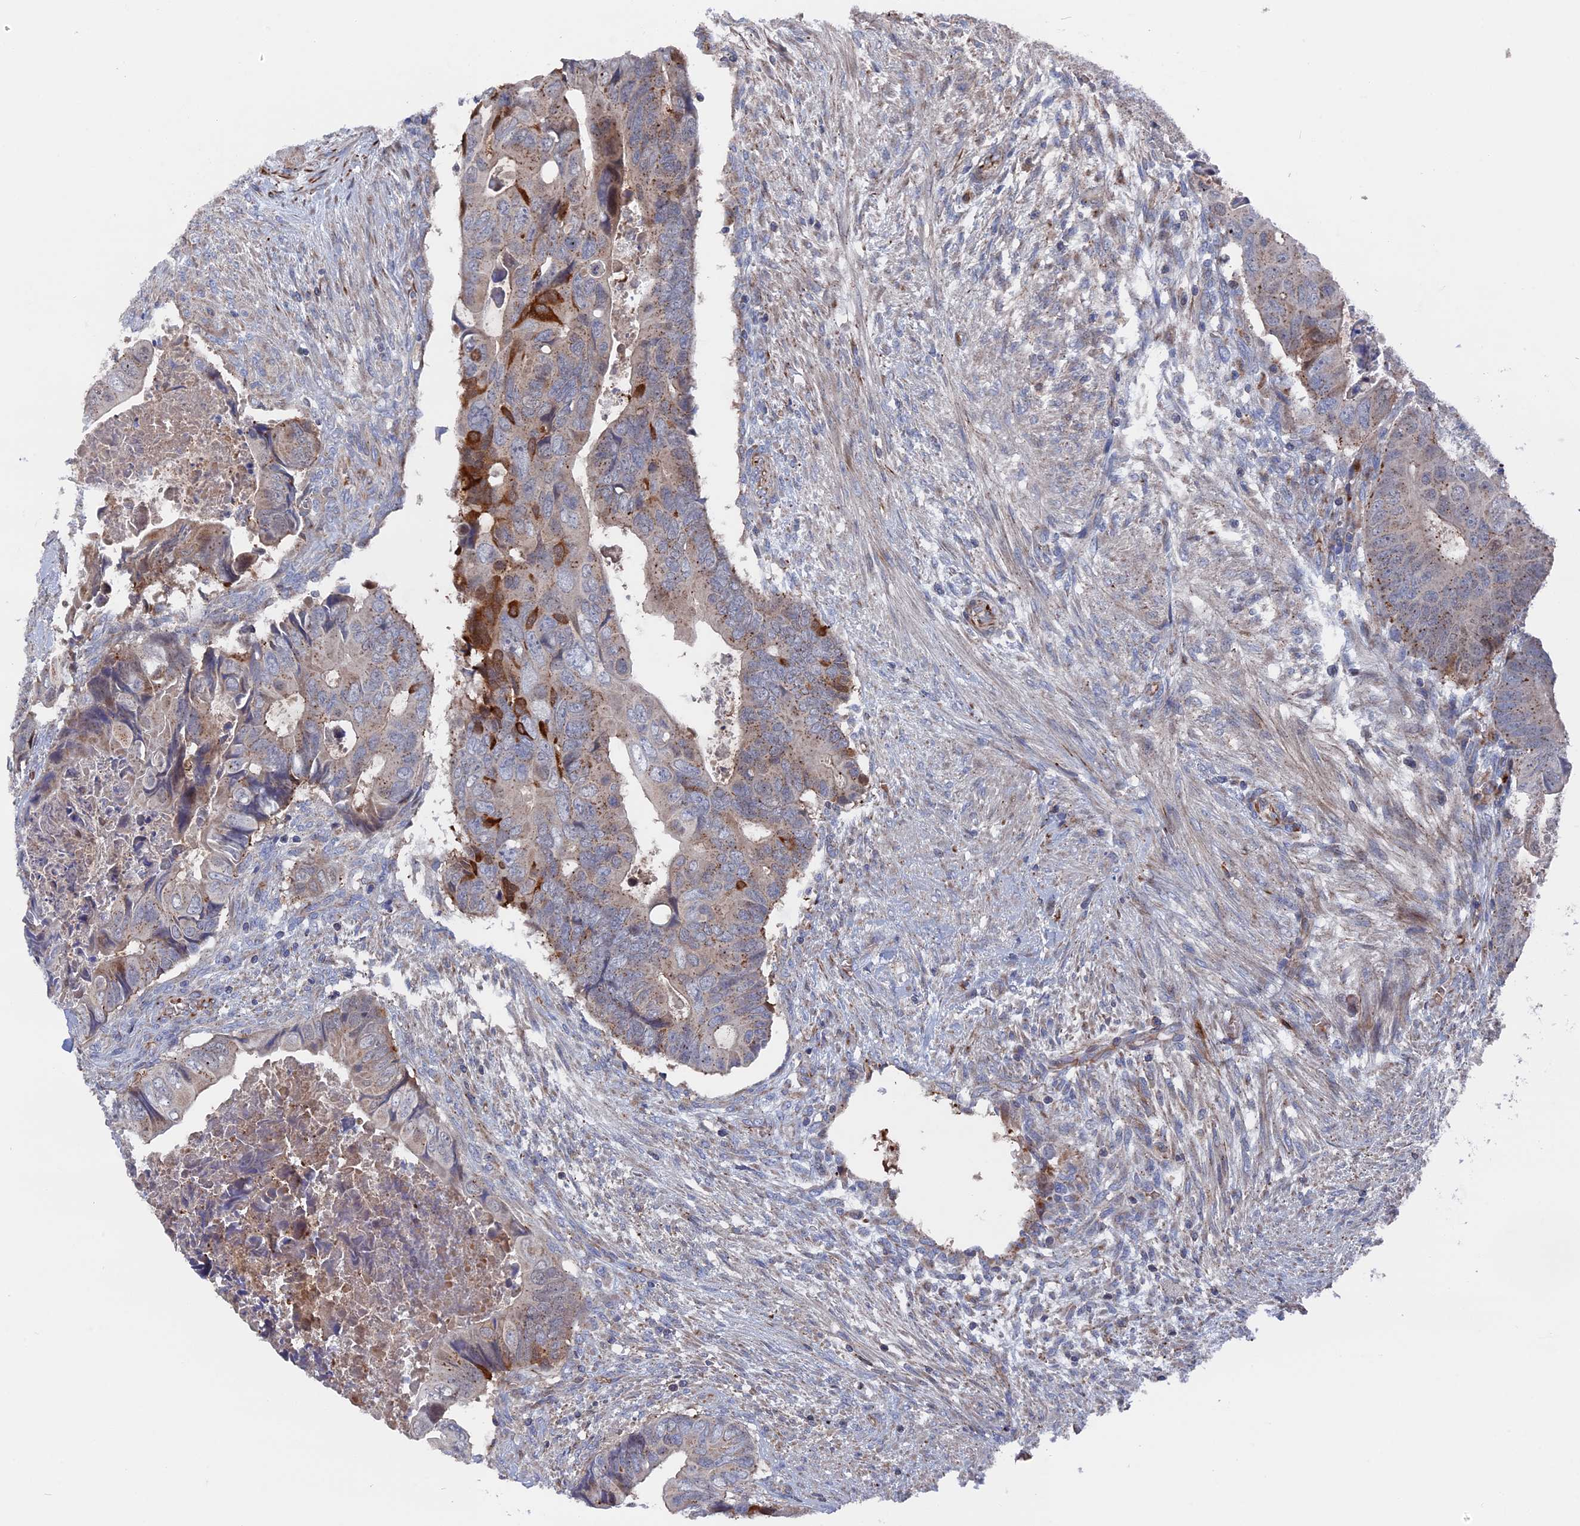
{"staining": {"intensity": "strong", "quantity": "25%-75%", "location": "cytoplasmic/membranous"}, "tissue": "colorectal cancer", "cell_type": "Tumor cells", "image_type": "cancer", "snomed": [{"axis": "morphology", "description": "Adenocarcinoma, NOS"}, {"axis": "topography", "description": "Rectum"}], "caption": "This photomicrograph exhibits adenocarcinoma (colorectal) stained with immunohistochemistry to label a protein in brown. The cytoplasmic/membranous of tumor cells show strong positivity for the protein. Nuclei are counter-stained blue.", "gene": "SMG9", "patient": {"sex": "female", "age": 78}}